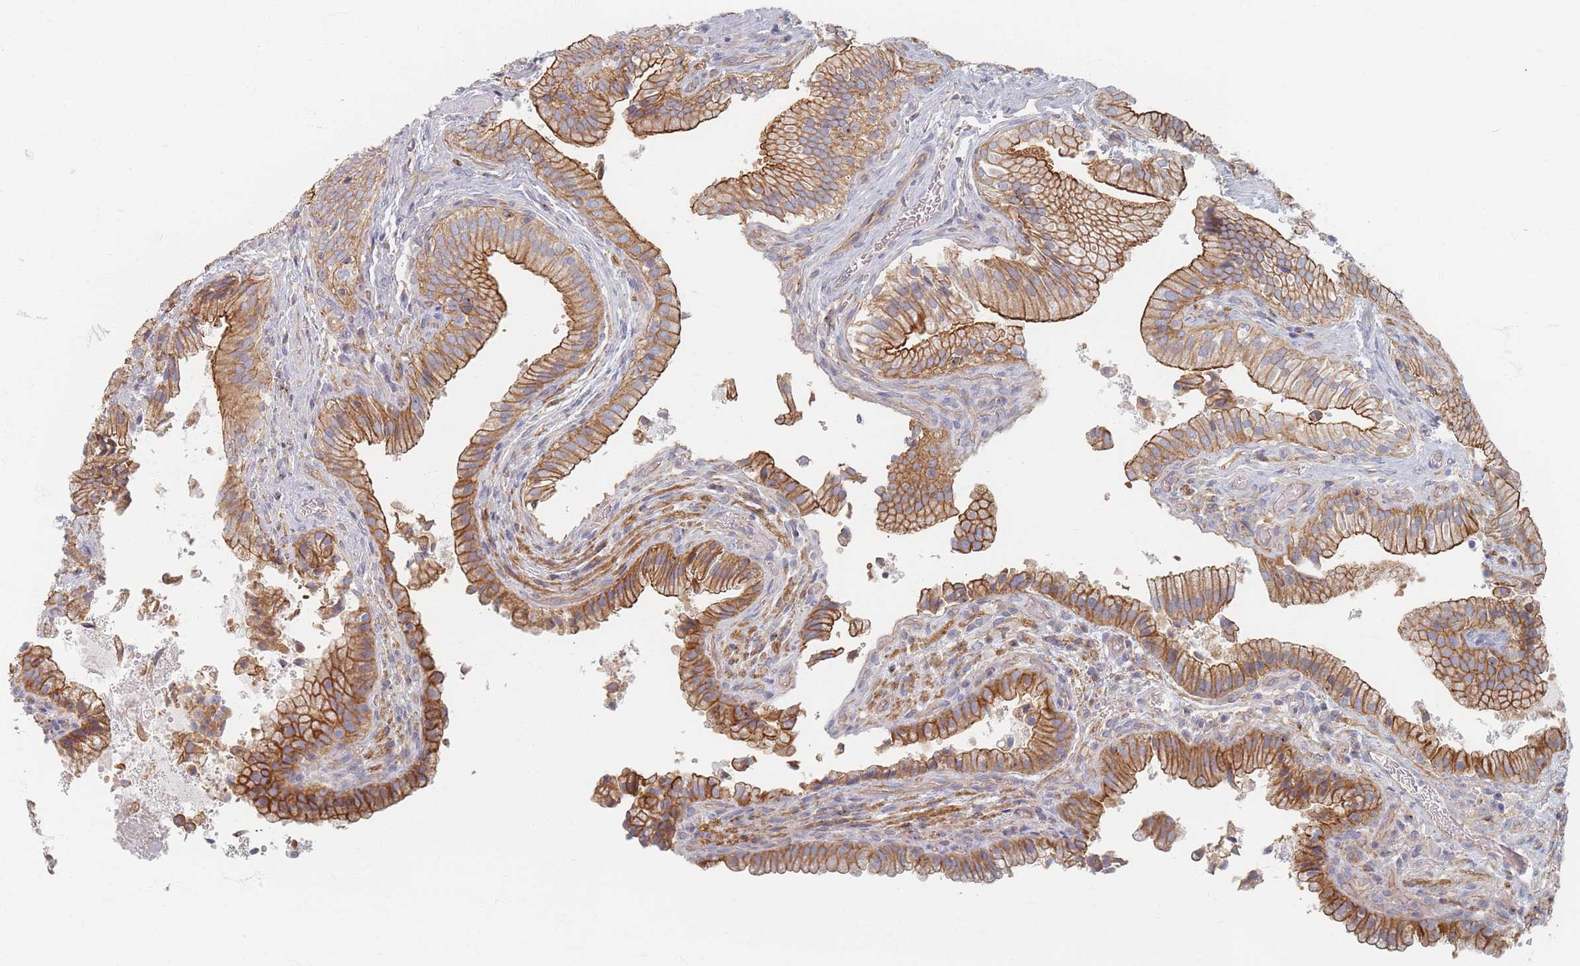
{"staining": {"intensity": "strong", "quantity": ">75%", "location": "cytoplasmic/membranous"}, "tissue": "gallbladder", "cell_type": "Glandular cells", "image_type": "normal", "snomed": [{"axis": "morphology", "description": "Normal tissue, NOS"}, {"axis": "topography", "description": "Gallbladder"}], "caption": "Immunohistochemical staining of benign gallbladder exhibits >75% levels of strong cytoplasmic/membranous protein staining in about >75% of glandular cells. (Stains: DAB (3,3'-diaminobenzidine) in brown, nuclei in blue, Microscopy: brightfield microscopy at high magnification).", "gene": "GNB1", "patient": {"sex": "male", "age": 24}}